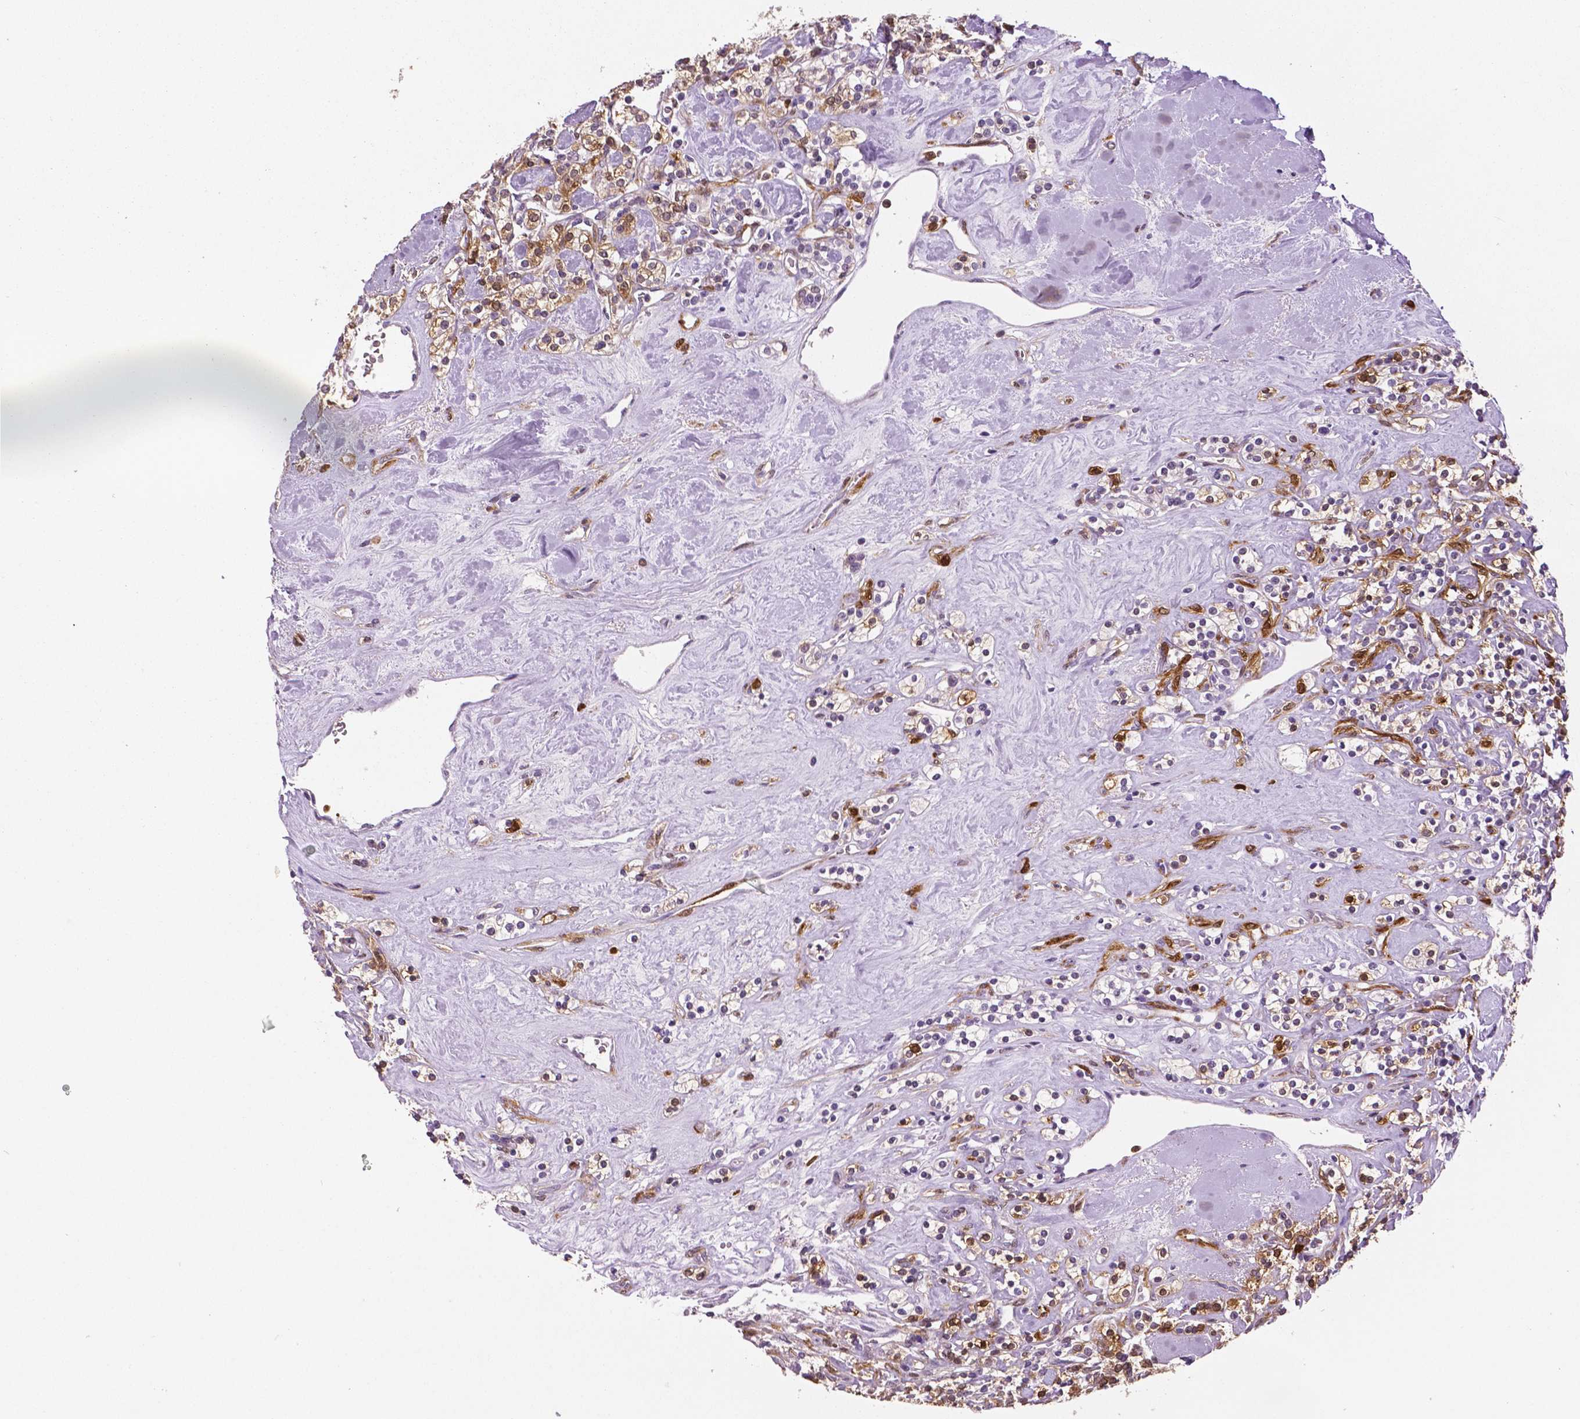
{"staining": {"intensity": "moderate", "quantity": "25%-75%", "location": "cytoplasmic/membranous"}, "tissue": "renal cancer", "cell_type": "Tumor cells", "image_type": "cancer", "snomed": [{"axis": "morphology", "description": "Adenocarcinoma, NOS"}, {"axis": "topography", "description": "Kidney"}], "caption": "Brown immunohistochemical staining in human renal adenocarcinoma shows moderate cytoplasmic/membranous staining in about 25%-75% of tumor cells.", "gene": "PHGDH", "patient": {"sex": "male", "age": 77}}